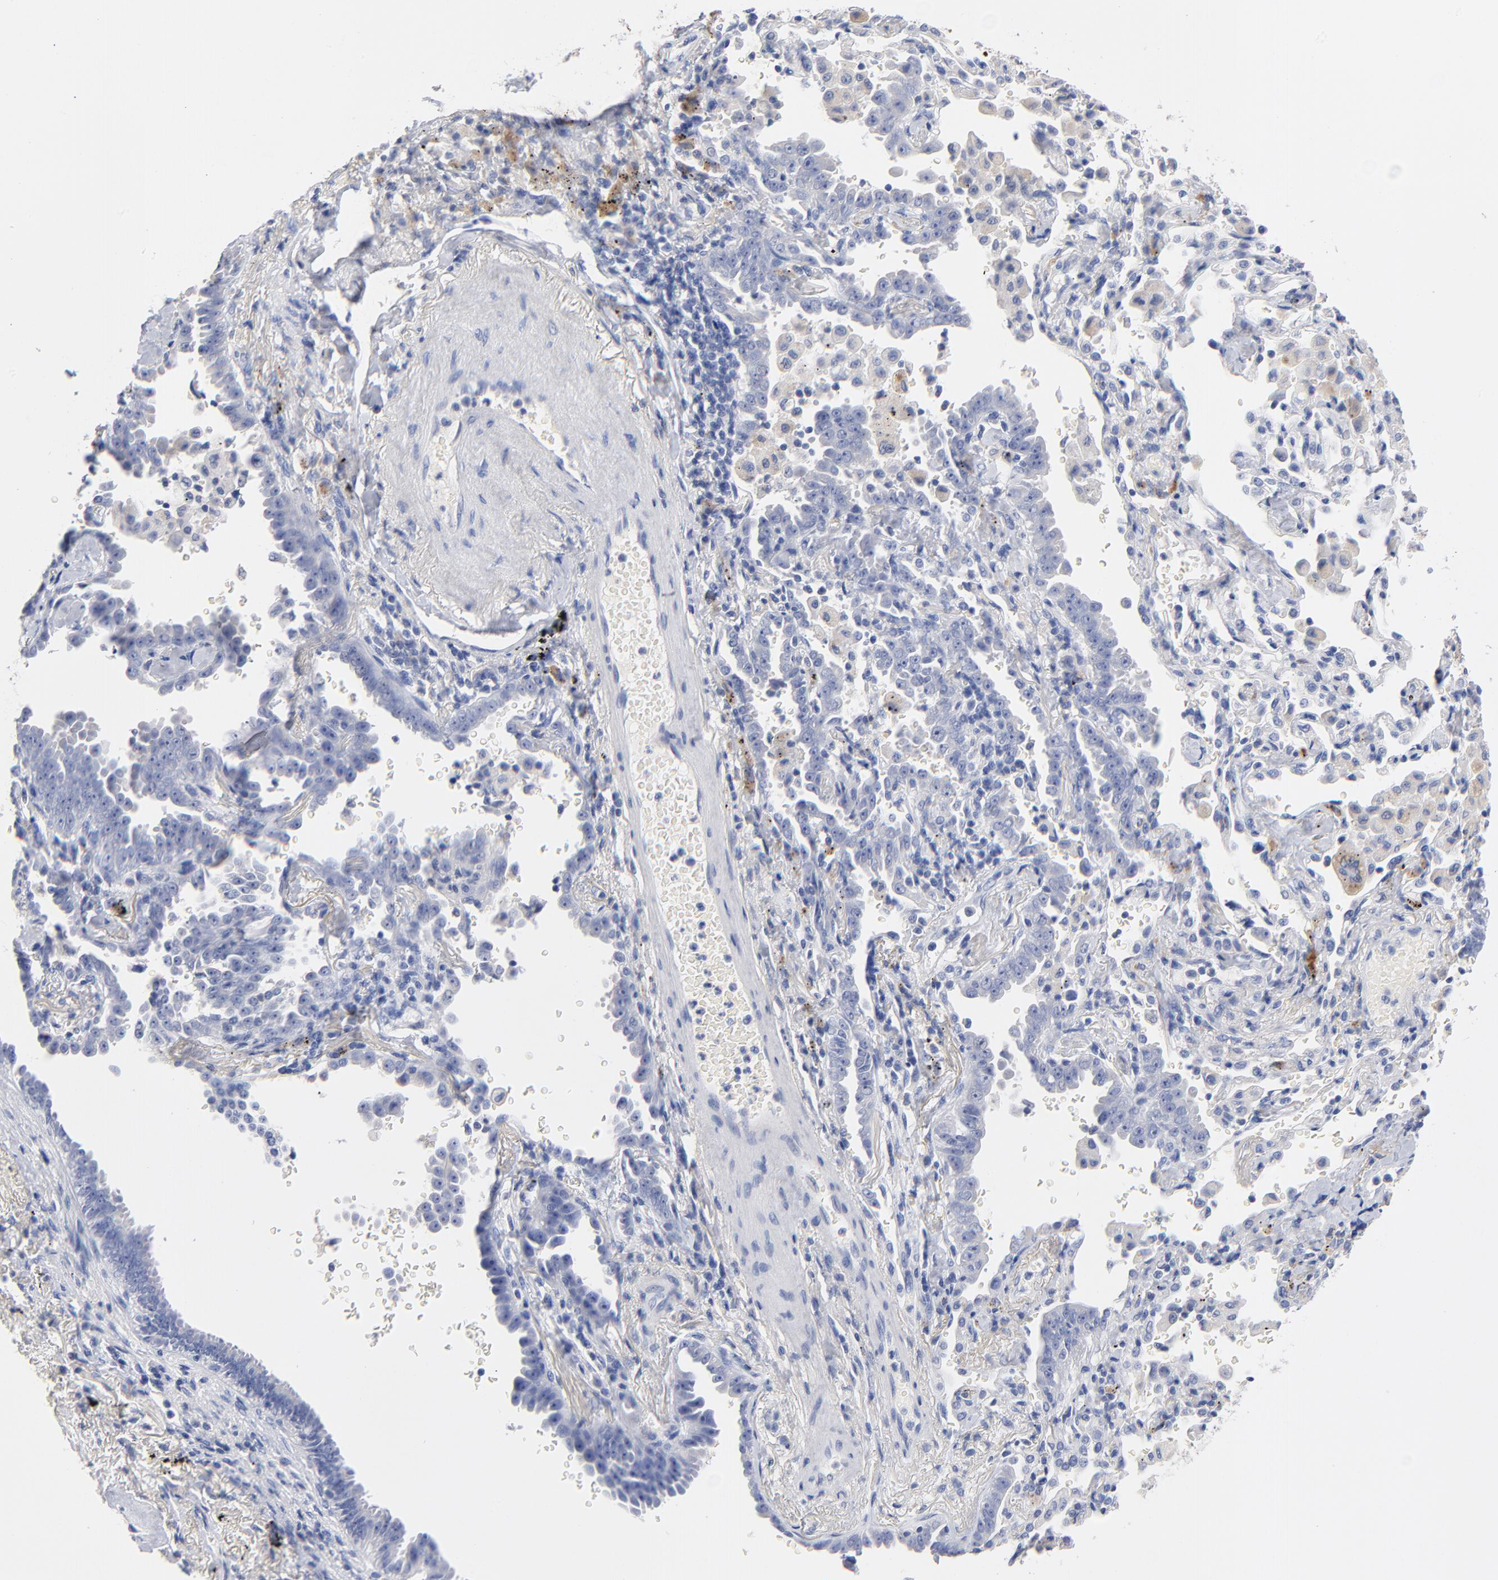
{"staining": {"intensity": "negative", "quantity": "none", "location": "none"}, "tissue": "lung cancer", "cell_type": "Tumor cells", "image_type": "cancer", "snomed": [{"axis": "morphology", "description": "Adenocarcinoma, NOS"}, {"axis": "topography", "description": "Lung"}], "caption": "The histopathology image exhibits no significant positivity in tumor cells of lung cancer (adenocarcinoma). (Immunohistochemistry, brightfield microscopy, high magnification).", "gene": "CPS1", "patient": {"sex": "female", "age": 64}}